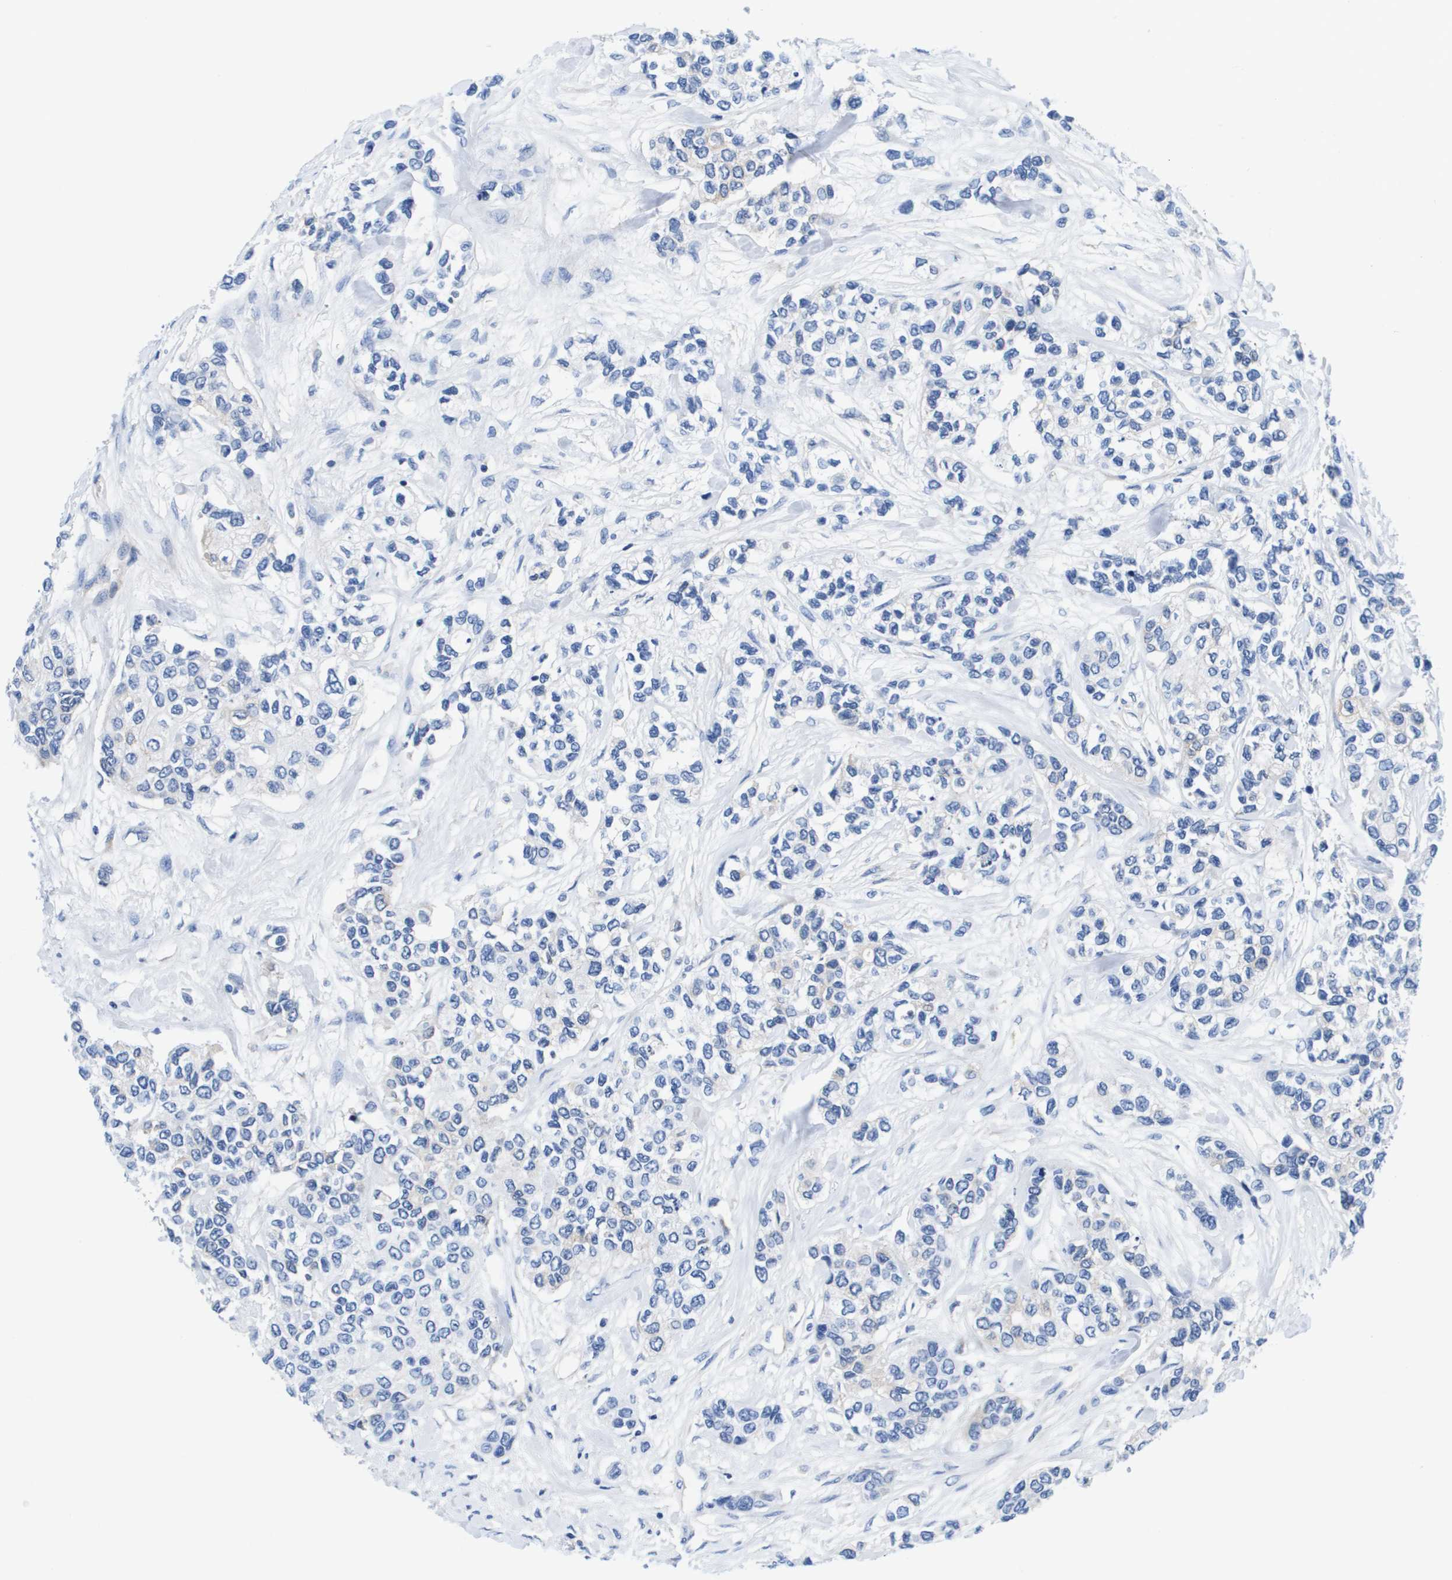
{"staining": {"intensity": "negative", "quantity": "none", "location": "none"}, "tissue": "urothelial cancer", "cell_type": "Tumor cells", "image_type": "cancer", "snomed": [{"axis": "morphology", "description": "Urothelial carcinoma, High grade"}, {"axis": "topography", "description": "Urinary bladder"}], "caption": "Immunohistochemical staining of urothelial cancer exhibits no significant positivity in tumor cells.", "gene": "APOA1", "patient": {"sex": "female", "age": 56}}